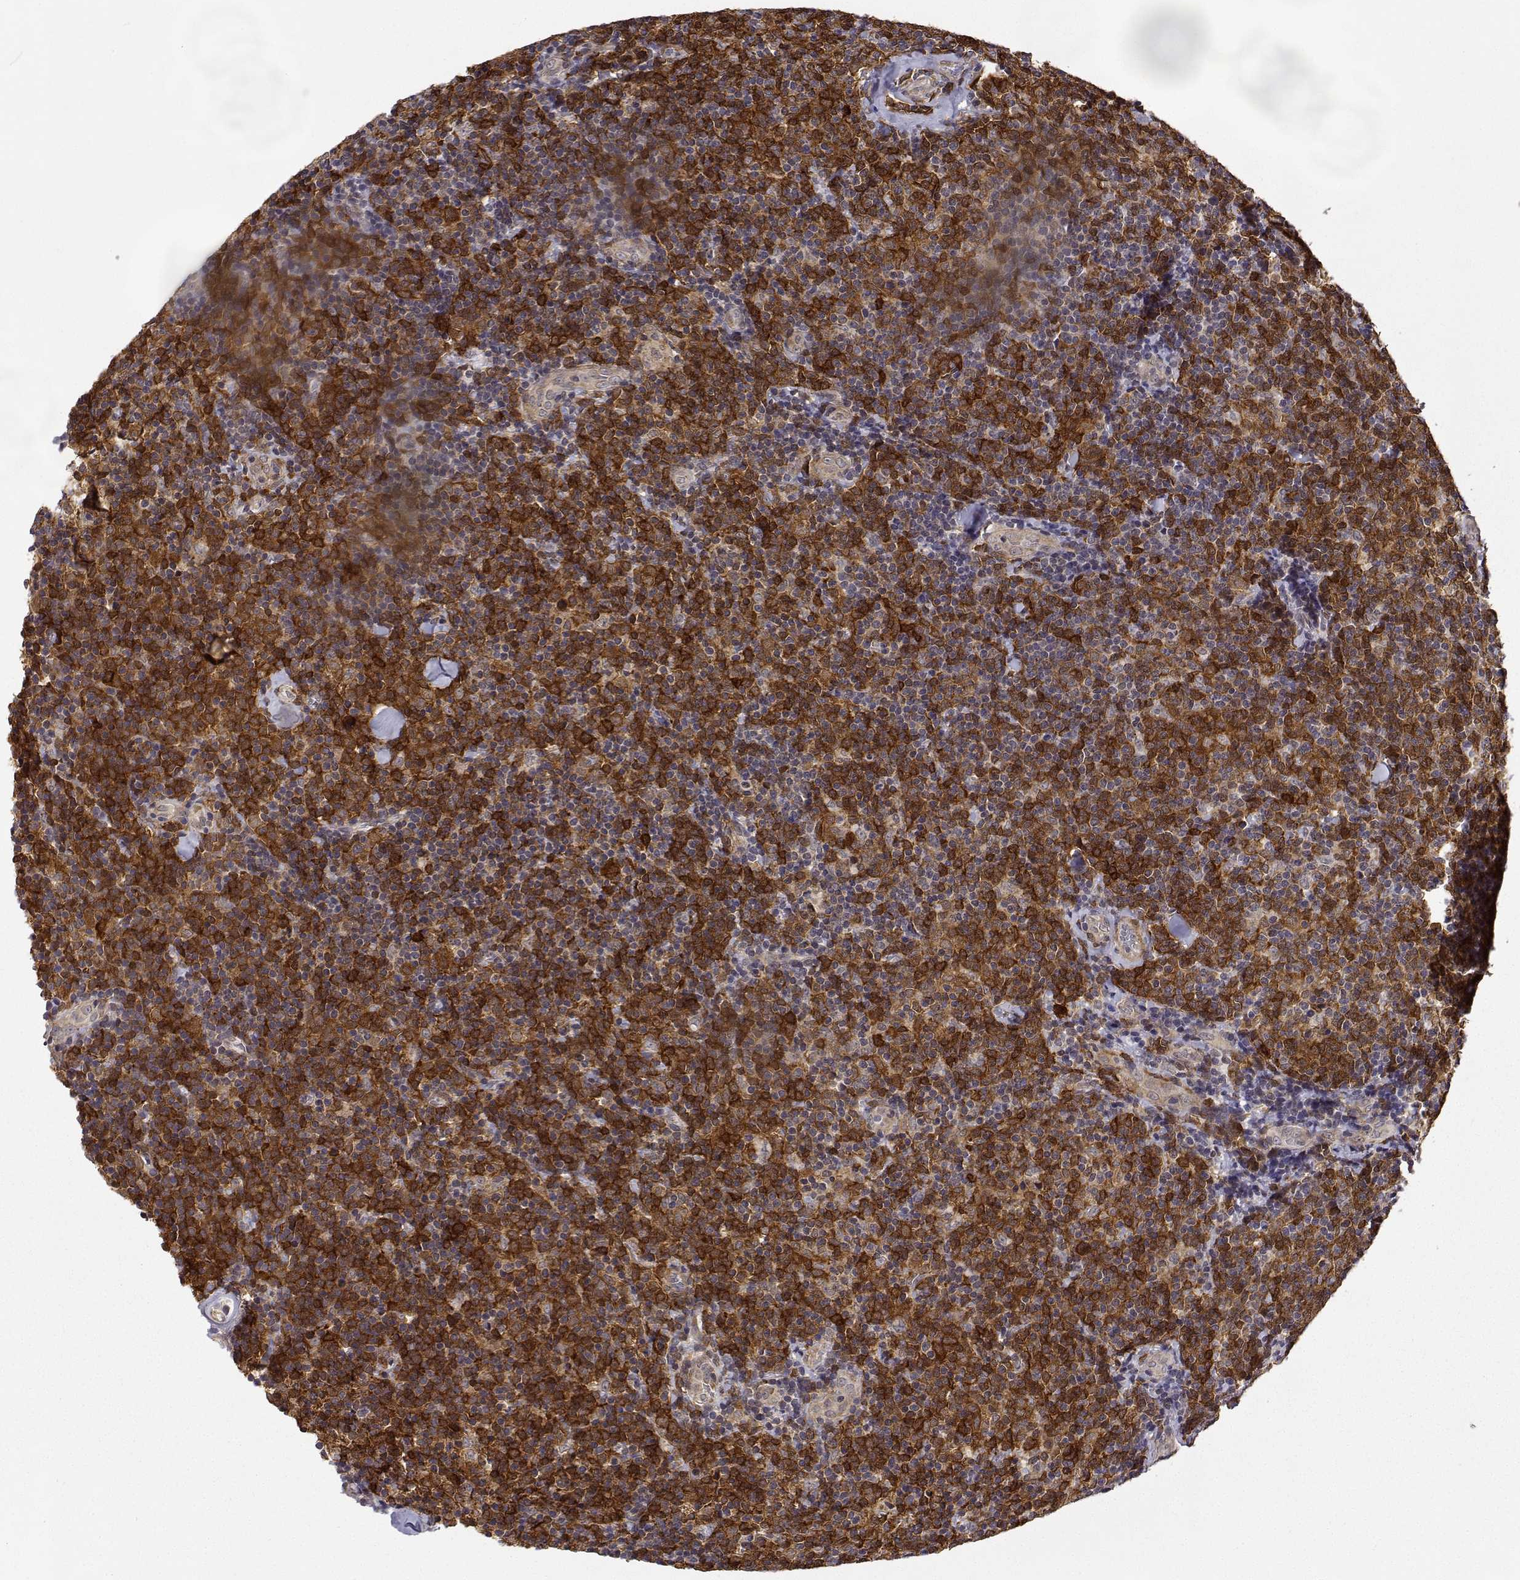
{"staining": {"intensity": "strong", "quantity": ">75%", "location": "cytoplasmic/membranous"}, "tissue": "lymphoma", "cell_type": "Tumor cells", "image_type": "cancer", "snomed": [{"axis": "morphology", "description": "Malignant lymphoma, non-Hodgkin's type, Low grade"}, {"axis": "topography", "description": "Lymph node"}], "caption": "Low-grade malignant lymphoma, non-Hodgkin's type stained with a brown dye reveals strong cytoplasmic/membranous positive positivity in about >75% of tumor cells.", "gene": "PHGDH", "patient": {"sex": "female", "age": 56}}